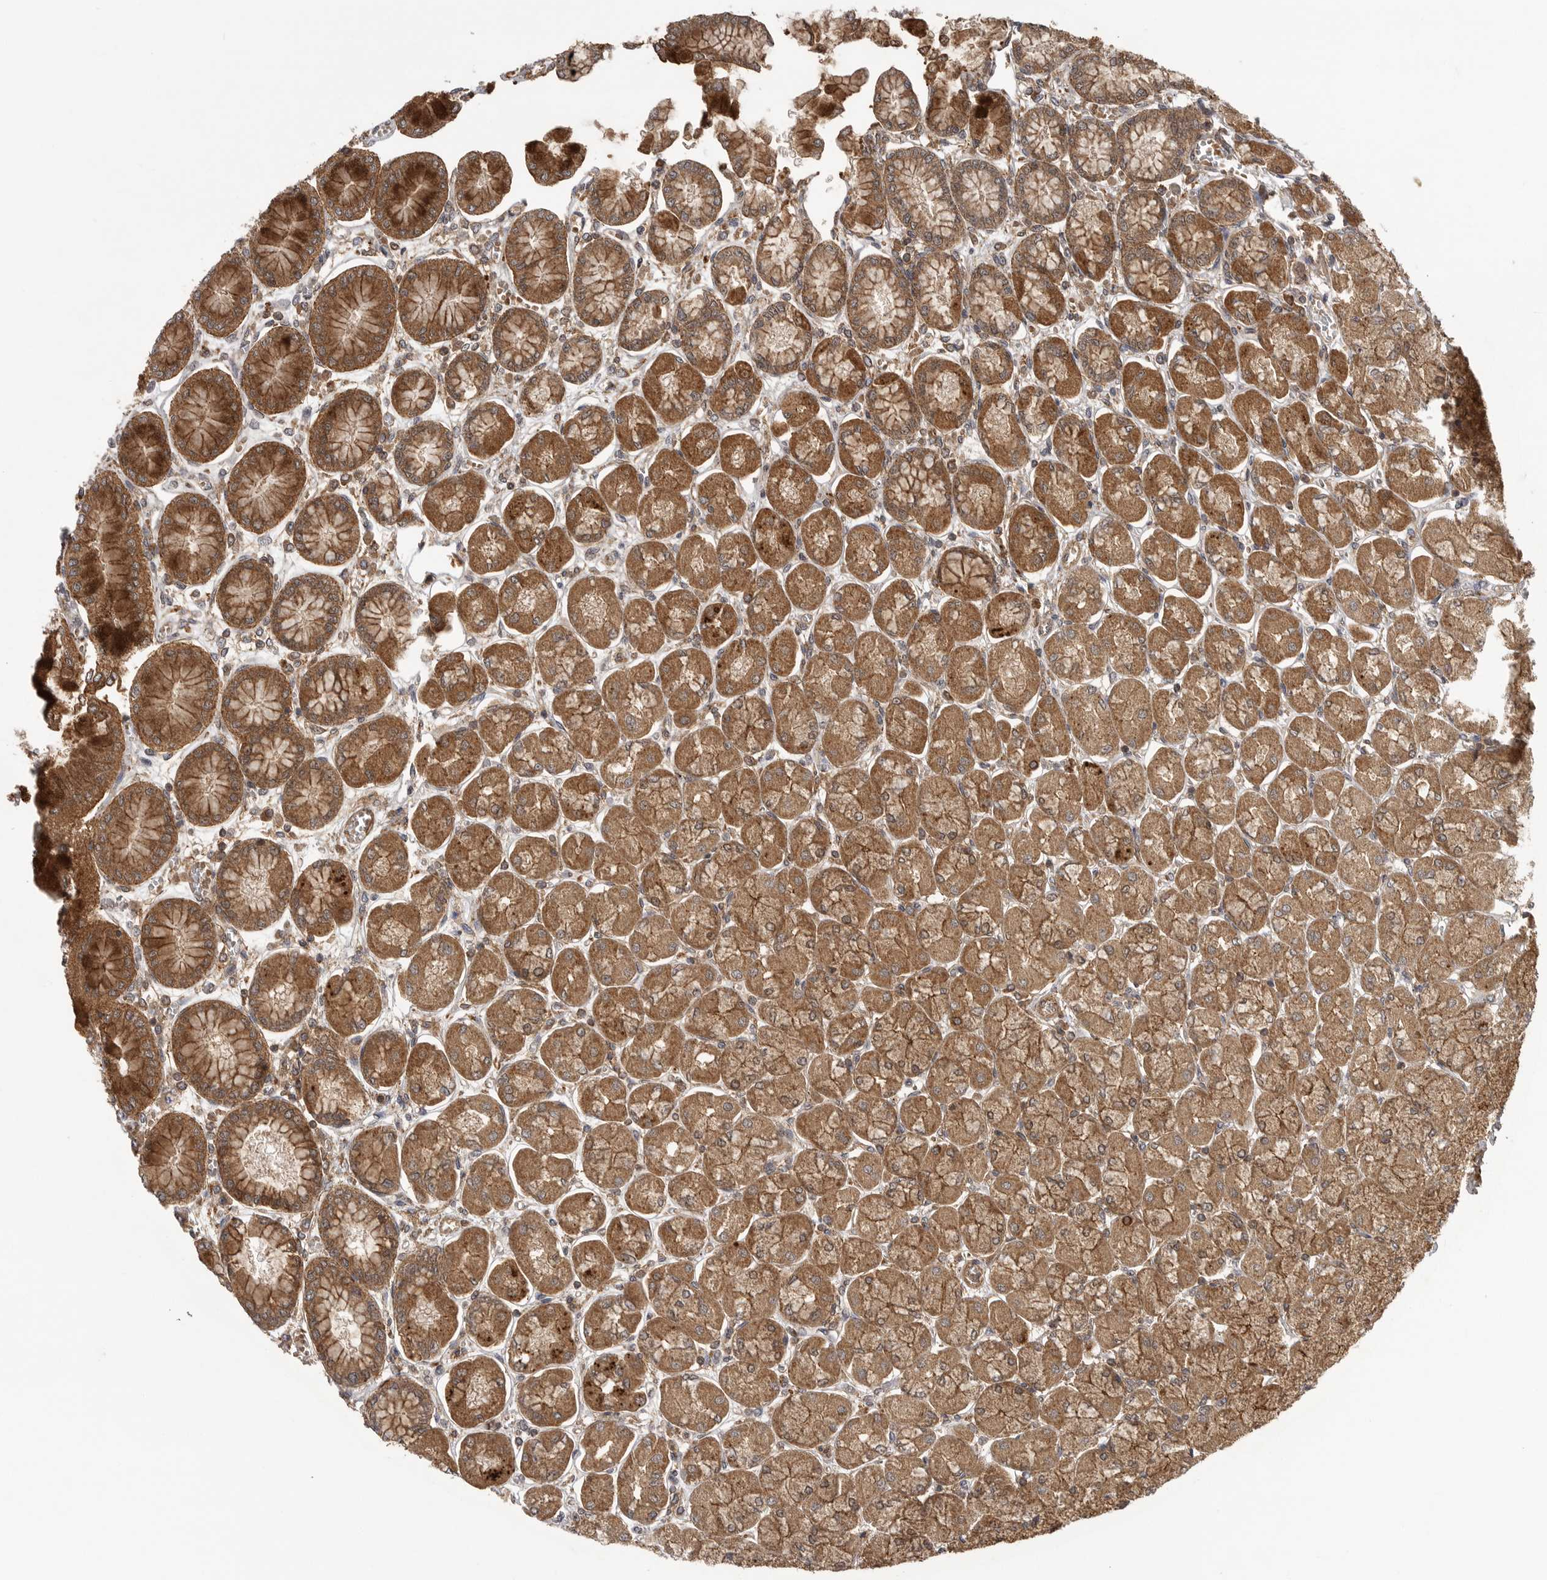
{"staining": {"intensity": "strong", "quantity": ">75%", "location": "cytoplasmic/membranous"}, "tissue": "stomach", "cell_type": "Glandular cells", "image_type": "normal", "snomed": [{"axis": "morphology", "description": "Normal tissue, NOS"}, {"axis": "topography", "description": "Stomach, upper"}], "caption": "Stomach stained with DAB (3,3'-diaminobenzidine) immunohistochemistry displays high levels of strong cytoplasmic/membranous staining in about >75% of glandular cells. (DAB (3,3'-diaminobenzidine) IHC, brown staining for protein, blue staining for nuclei).", "gene": "PRDX4", "patient": {"sex": "female", "age": 56}}